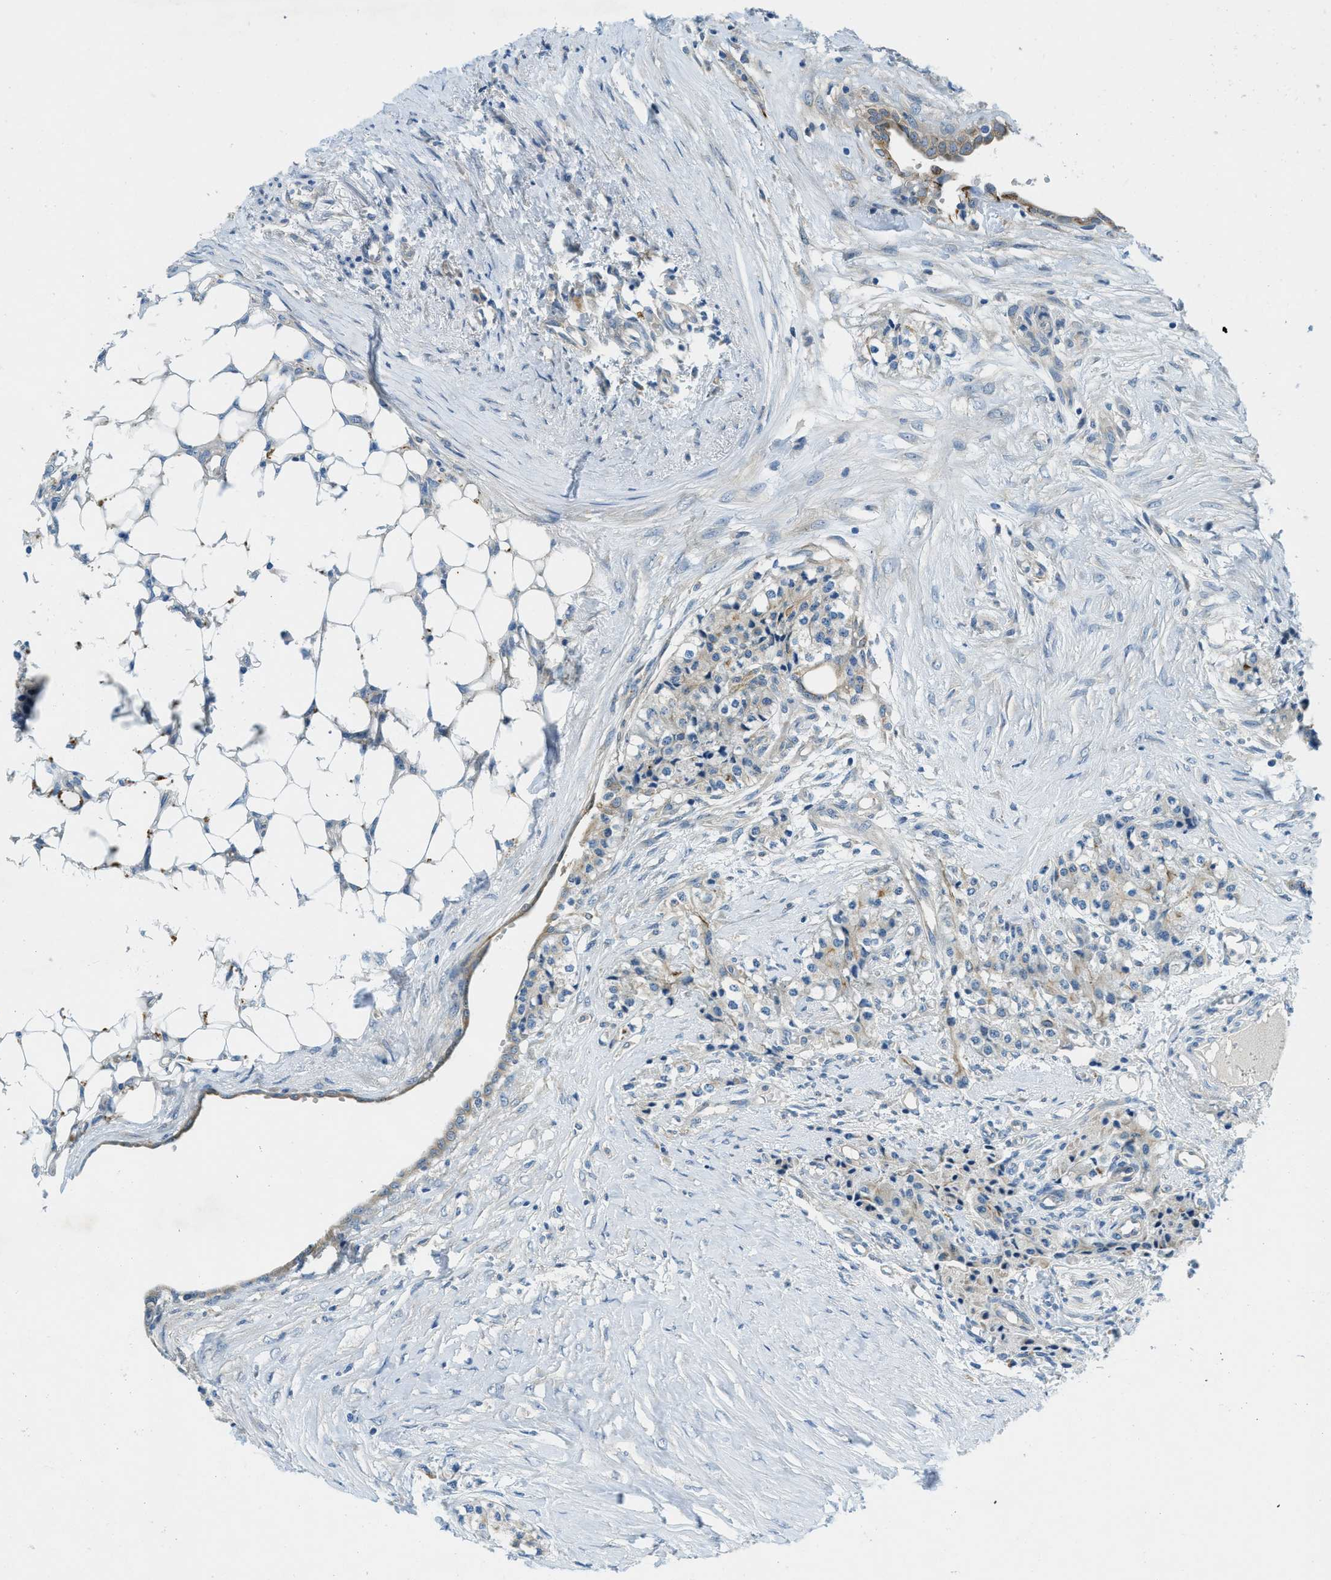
{"staining": {"intensity": "negative", "quantity": "none", "location": "none"}, "tissue": "carcinoid", "cell_type": "Tumor cells", "image_type": "cancer", "snomed": [{"axis": "morphology", "description": "Carcinoid, malignant, NOS"}, {"axis": "topography", "description": "Colon"}], "caption": "Immunohistochemical staining of human carcinoid displays no significant positivity in tumor cells.", "gene": "RIPK2", "patient": {"sex": "female", "age": 52}}